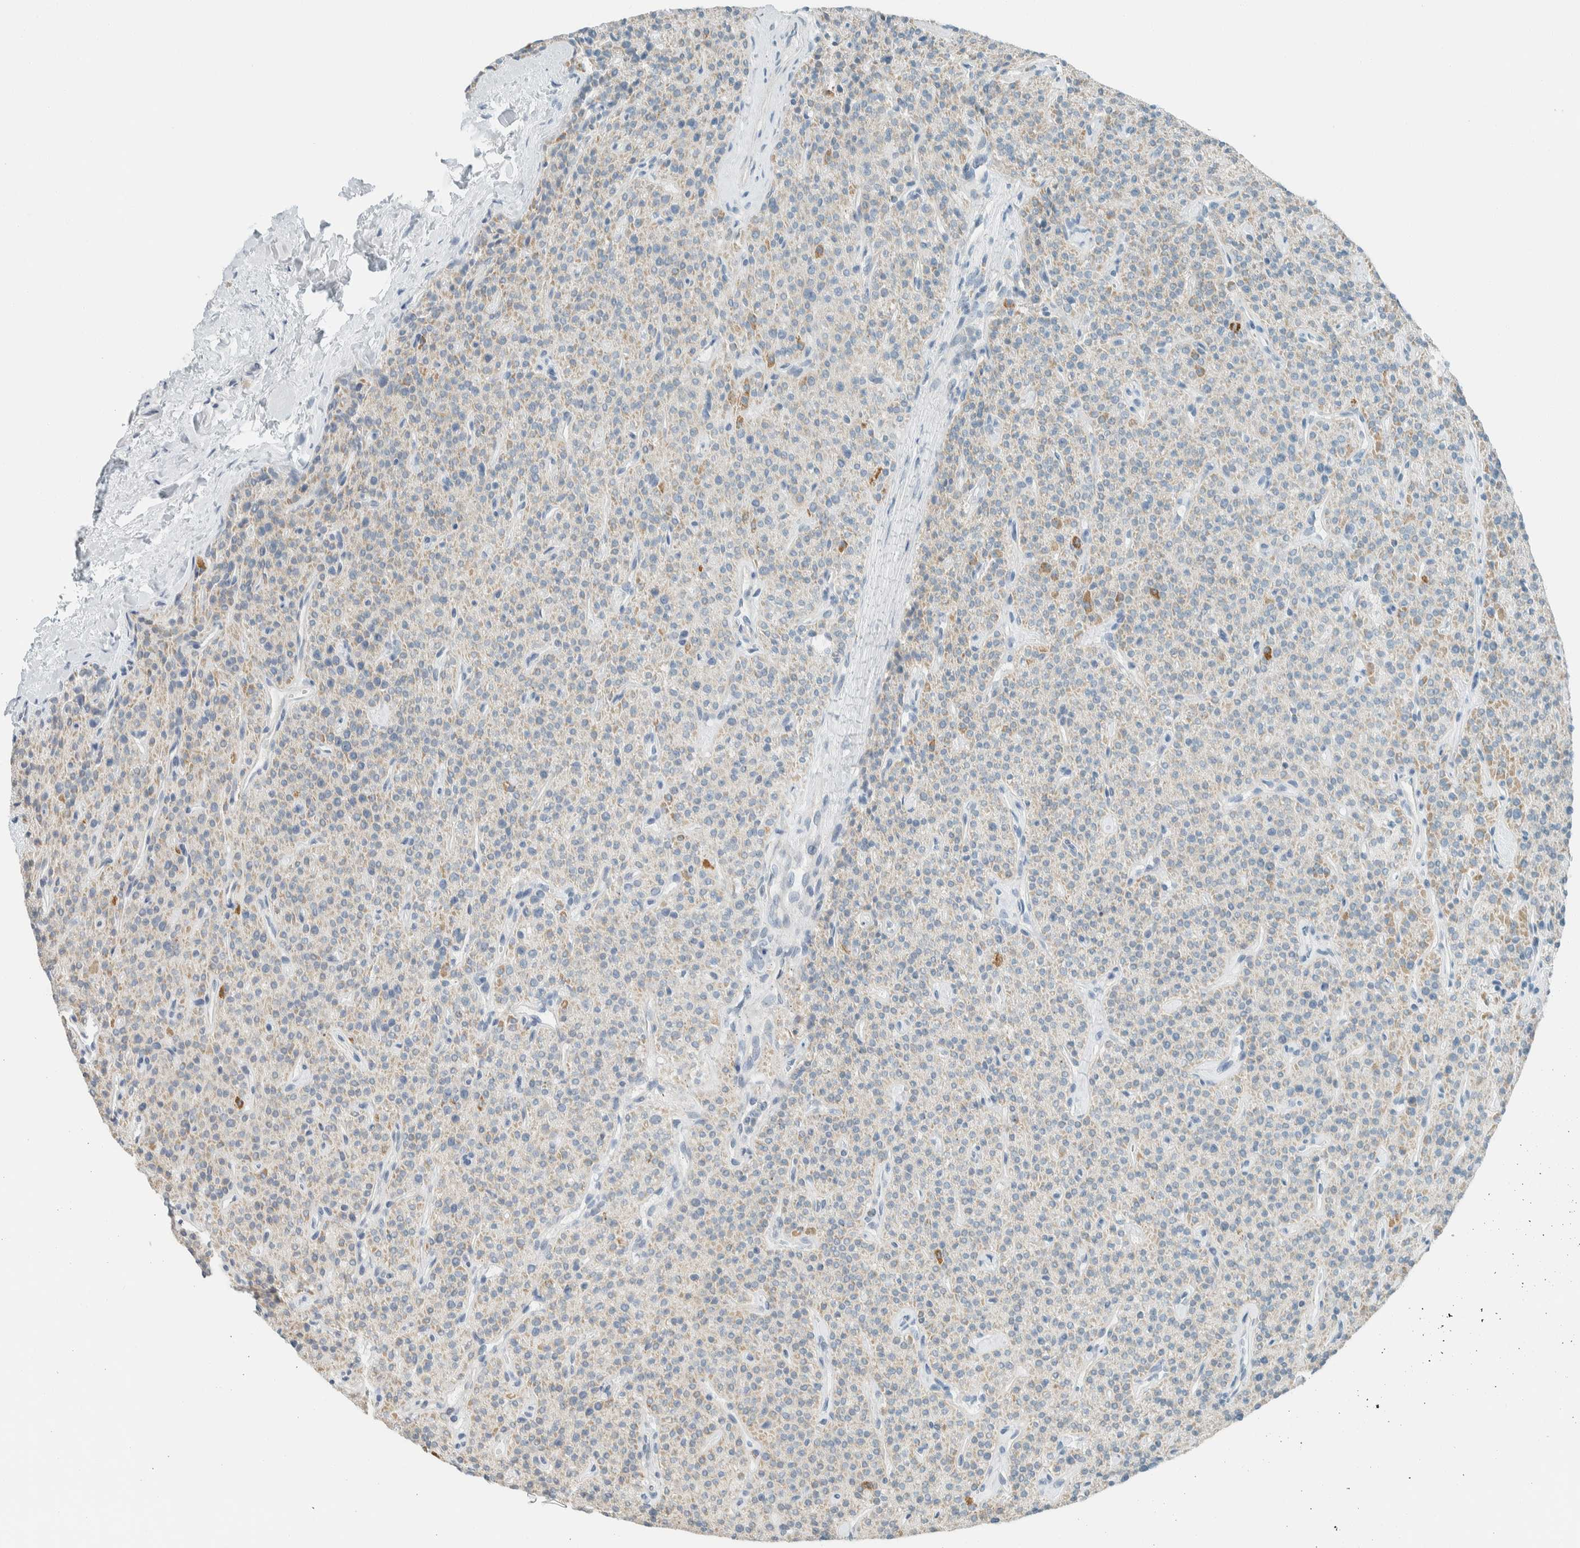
{"staining": {"intensity": "moderate", "quantity": "25%-75%", "location": "cytoplasmic/membranous"}, "tissue": "parathyroid gland", "cell_type": "Glandular cells", "image_type": "normal", "snomed": [{"axis": "morphology", "description": "Normal tissue, NOS"}, {"axis": "topography", "description": "Parathyroid gland"}], "caption": "Moderate cytoplasmic/membranous protein staining is identified in about 25%-75% of glandular cells in parathyroid gland. Nuclei are stained in blue.", "gene": "AARSD1", "patient": {"sex": "male", "age": 46}}